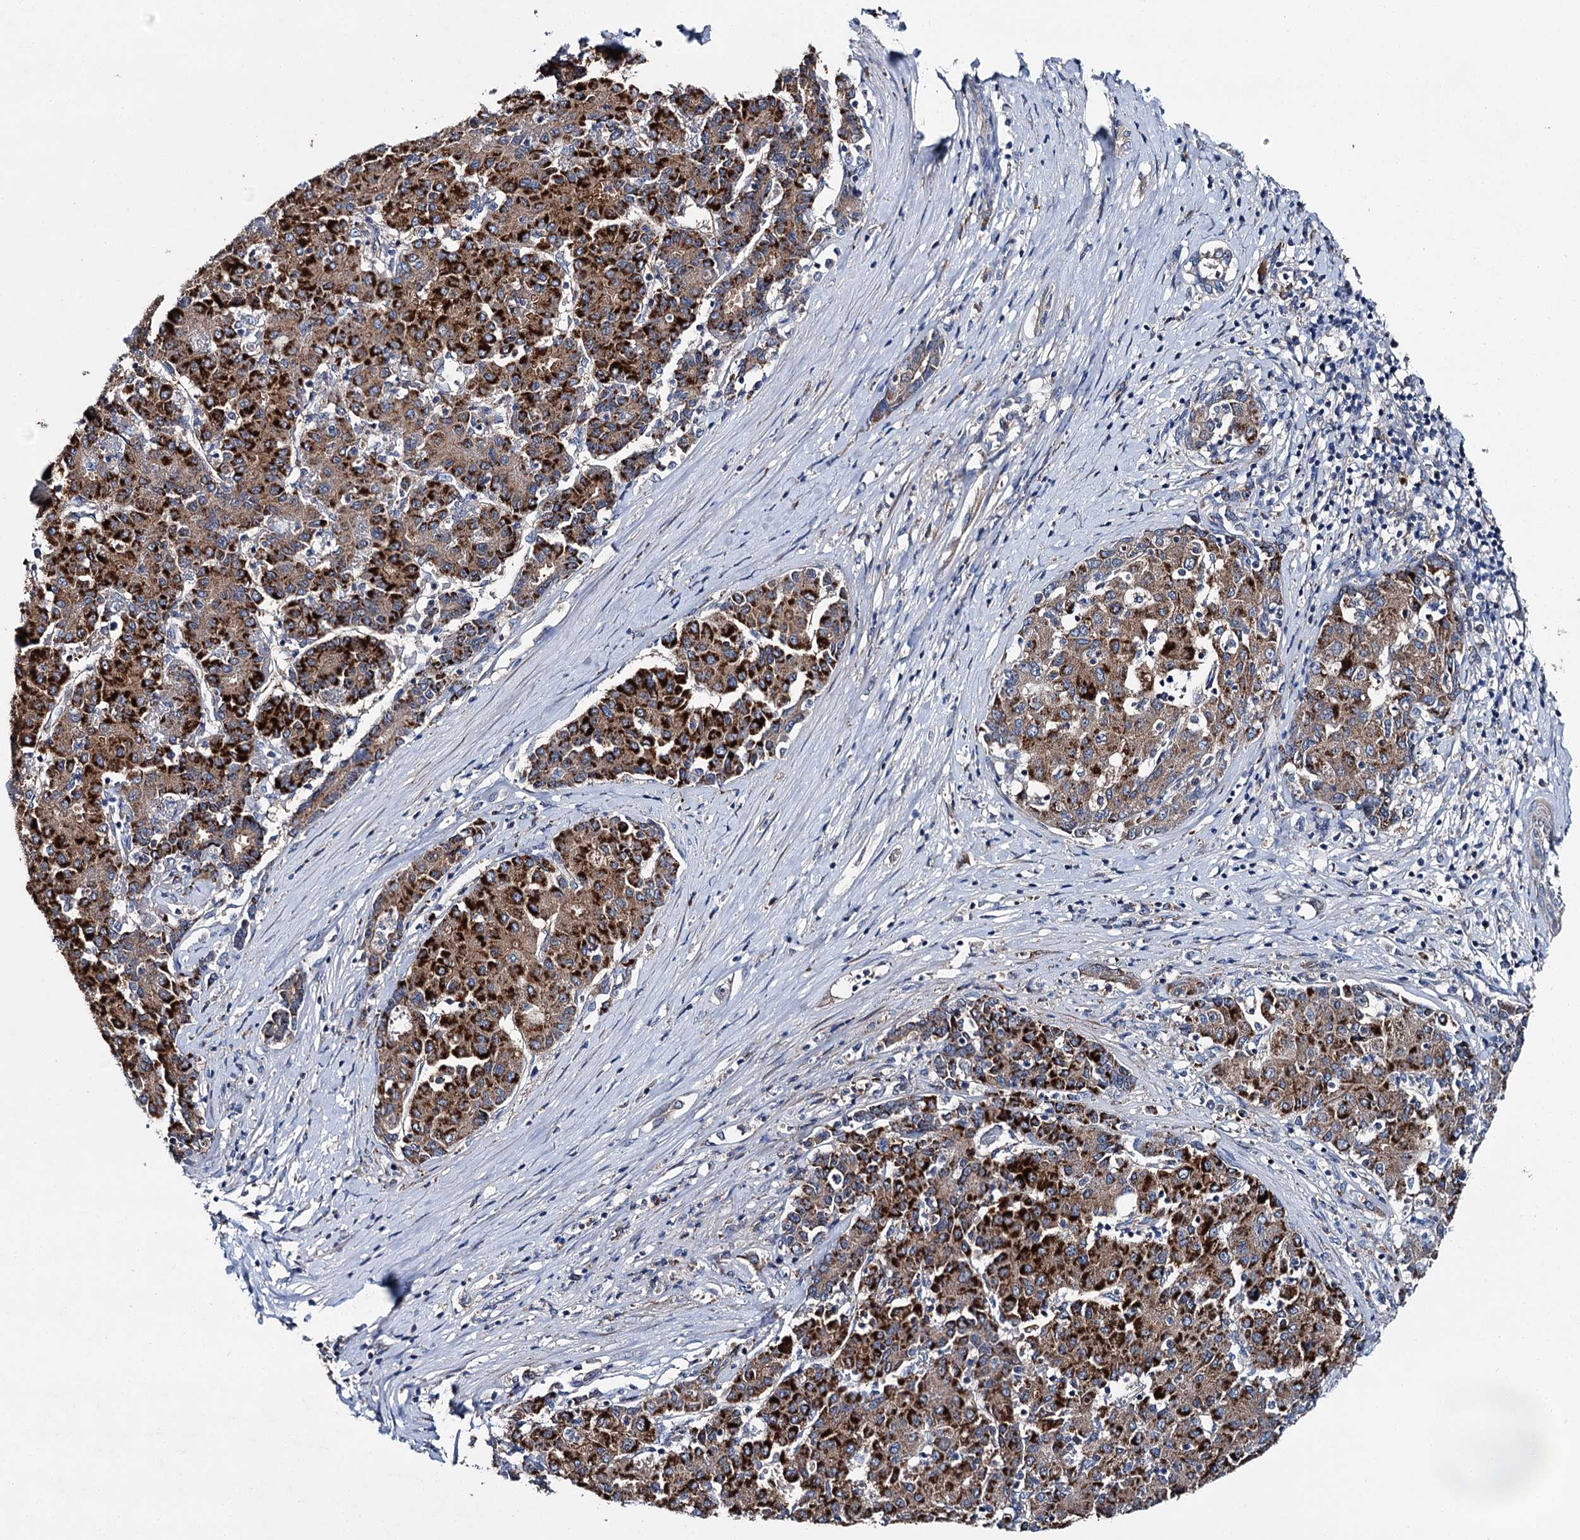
{"staining": {"intensity": "strong", "quantity": ">75%", "location": "cytoplasmic/membranous"}, "tissue": "liver cancer", "cell_type": "Tumor cells", "image_type": "cancer", "snomed": [{"axis": "morphology", "description": "Carcinoma, Hepatocellular, NOS"}, {"axis": "topography", "description": "Liver"}], "caption": "Brown immunohistochemical staining in human hepatocellular carcinoma (liver) demonstrates strong cytoplasmic/membranous positivity in about >75% of tumor cells. The protein is shown in brown color, while the nuclei are stained blue.", "gene": "SLC22A25", "patient": {"sex": "male", "age": 65}}